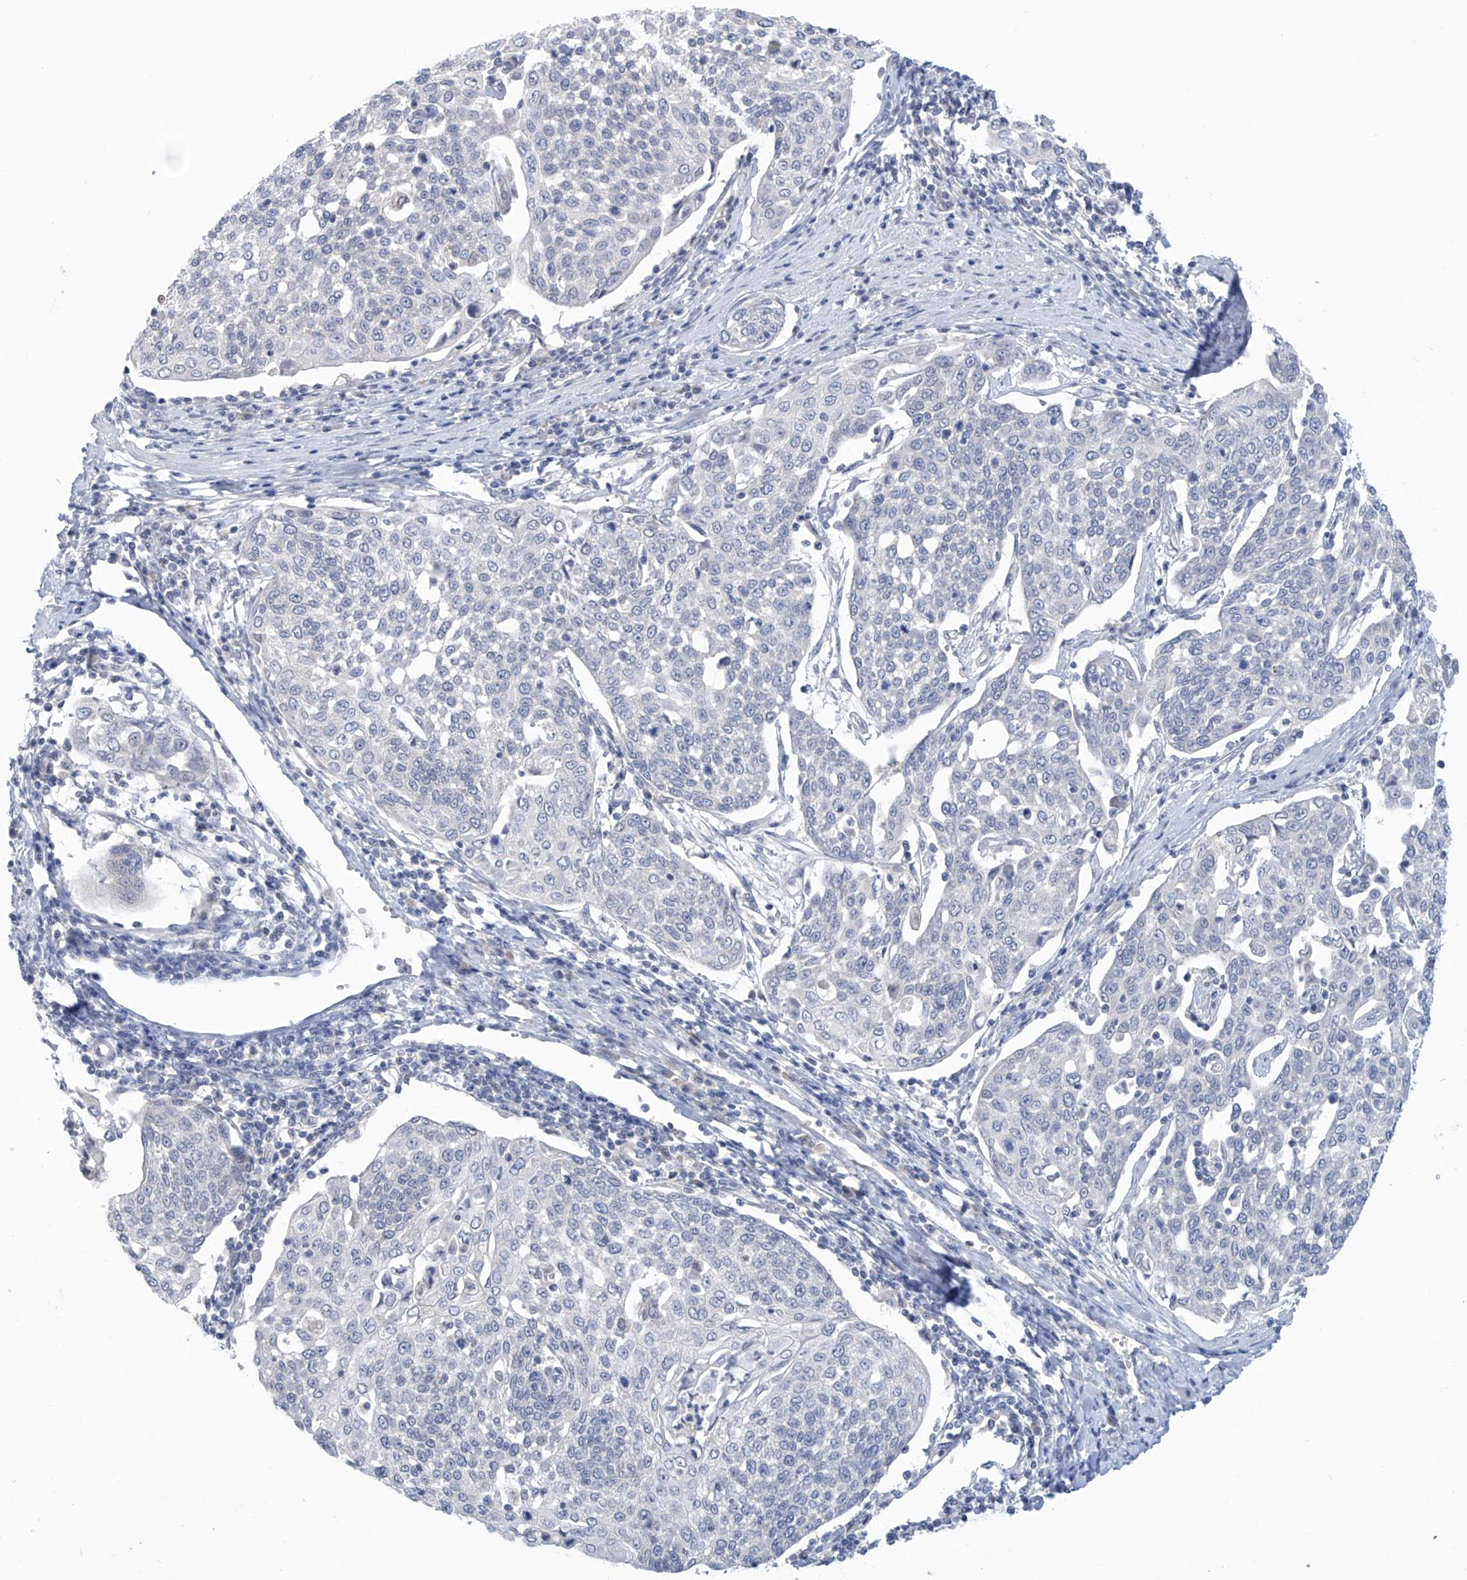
{"staining": {"intensity": "negative", "quantity": "none", "location": "none"}, "tissue": "cervical cancer", "cell_type": "Tumor cells", "image_type": "cancer", "snomed": [{"axis": "morphology", "description": "Squamous cell carcinoma, NOS"}, {"axis": "topography", "description": "Cervix"}], "caption": "Tumor cells are negative for protein expression in human cervical squamous cell carcinoma.", "gene": "IBA57", "patient": {"sex": "female", "age": 34}}